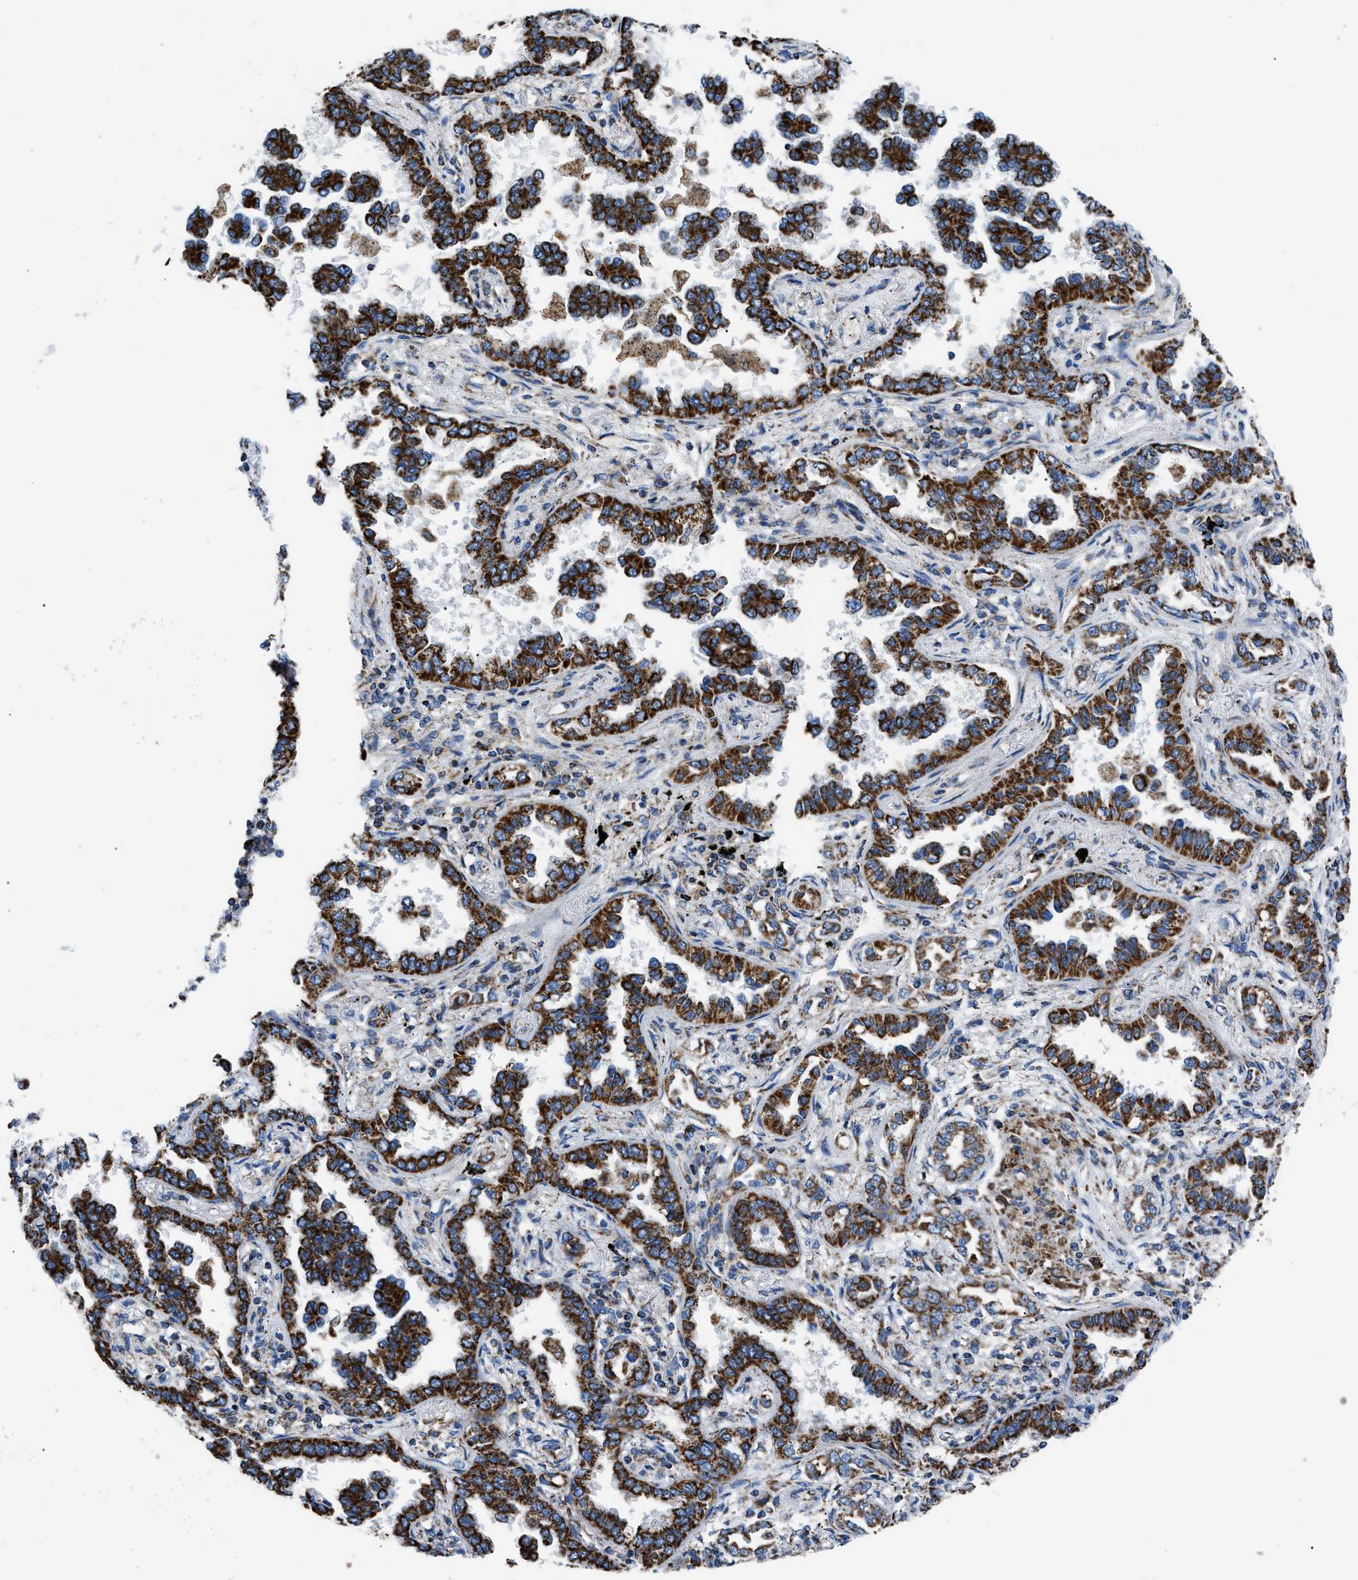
{"staining": {"intensity": "strong", "quantity": ">75%", "location": "cytoplasmic/membranous"}, "tissue": "lung cancer", "cell_type": "Tumor cells", "image_type": "cancer", "snomed": [{"axis": "morphology", "description": "Normal tissue, NOS"}, {"axis": "morphology", "description": "Adenocarcinoma, NOS"}, {"axis": "topography", "description": "Lung"}], "caption": "A high-resolution micrograph shows immunohistochemistry staining of lung cancer (adenocarcinoma), which exhibits strong cytoplasmic/membranous staining in approximately >75% of tumor cells.", "gene": "PHB2", "patient": {"sex": "male", "age": 59}}